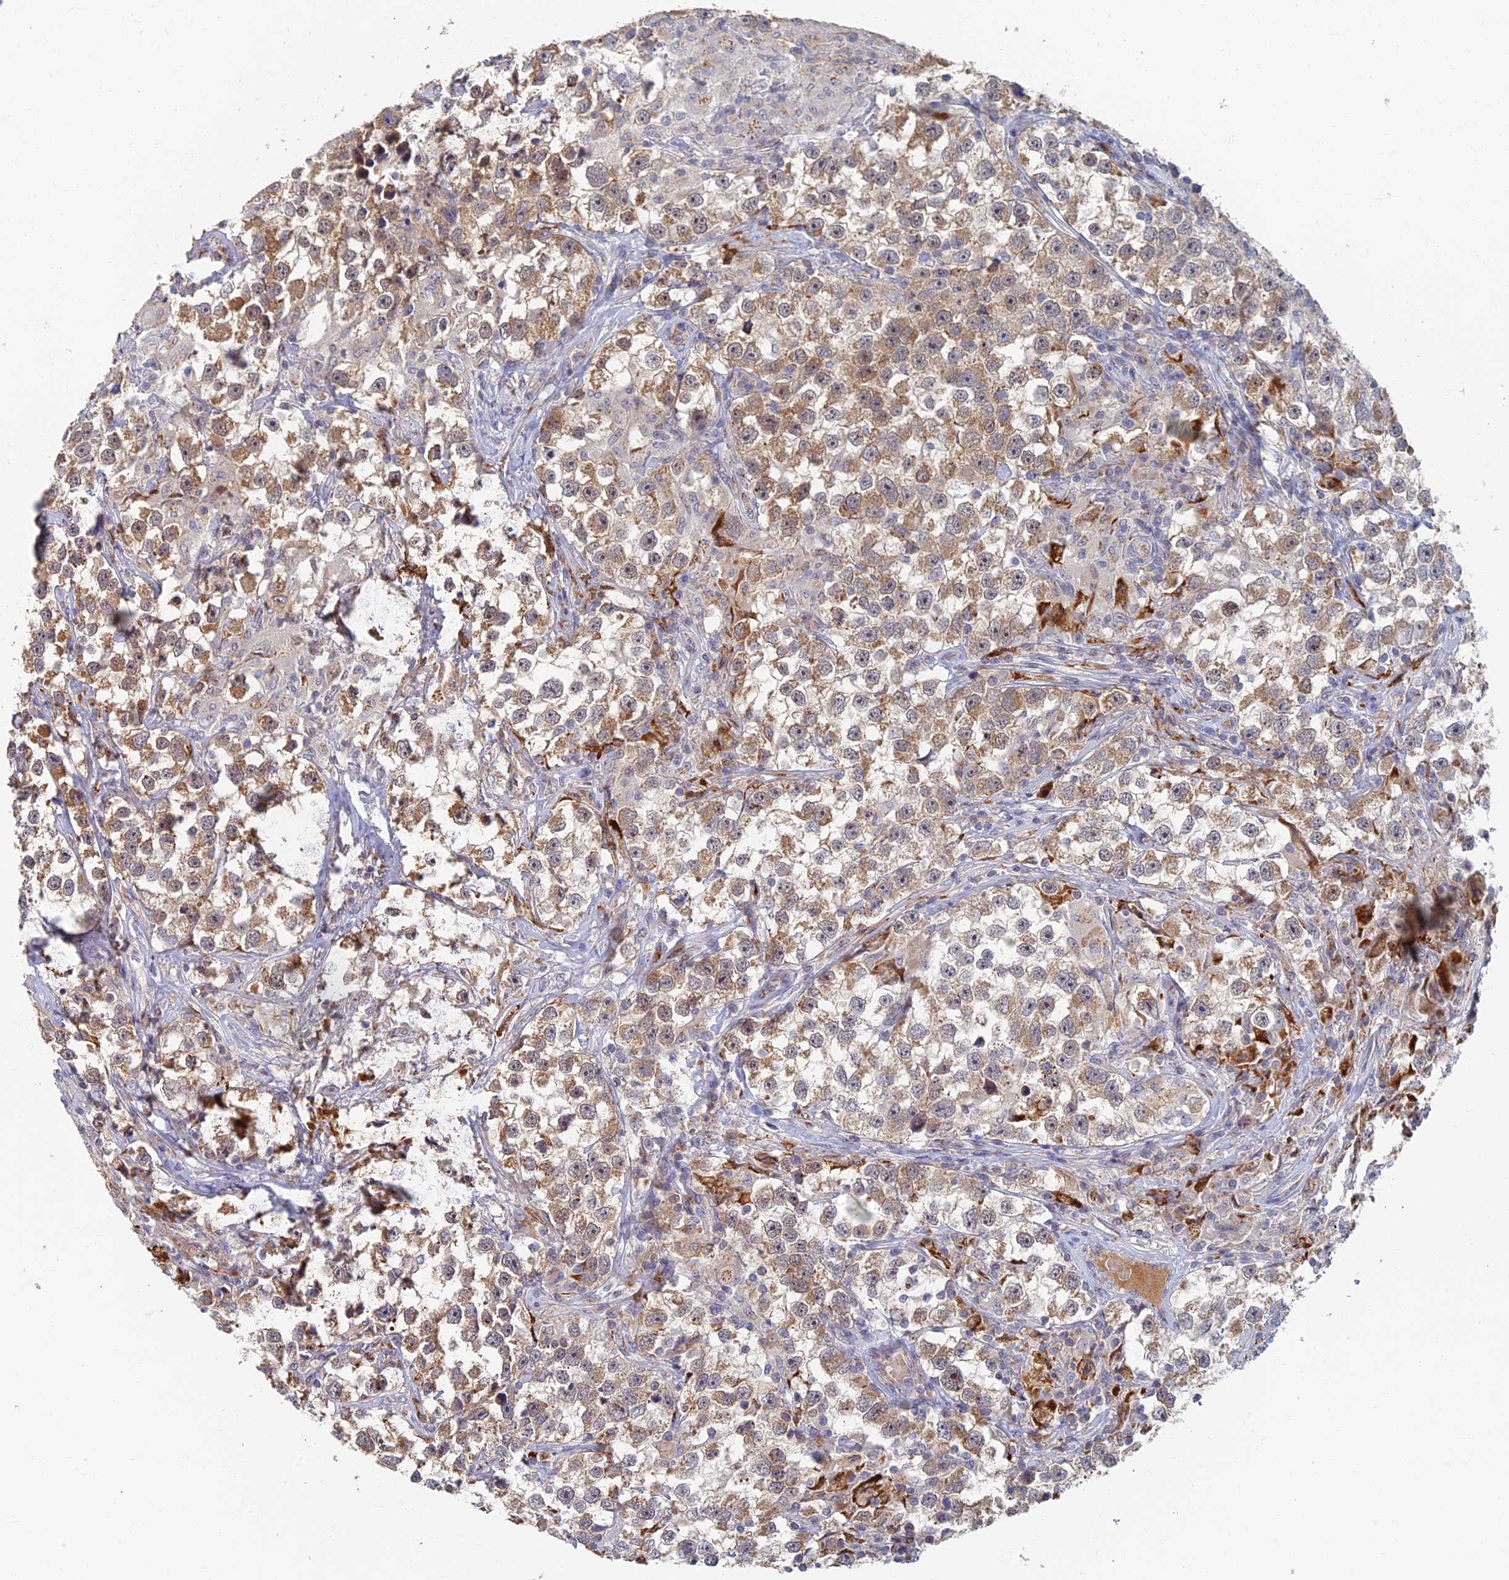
{"staining": {"intensity": "weak", "quantity": "25%-75%", "location": "cytoplasmic/membranous"}, "tissue": "testis cancer", "cell_type": "Tumor cells", "image_type": "cancer", "snomed": [{"axis": "morphology", "description": "Seminoma, NOS"}, {"axis": "topography", "description": "Testis"}], "caption": "The photomicrograph exhibits a brown stain indicating the presence of a protein in the cytoplasmic/membranous of tumor cells in seminoma (testis). The staining was performed using DAB, with brown indicating positive protein expression. Nuclei are stained blue with hematoxylin.", "gene": "GPATCH1", "patient": {"sex": "male", "age": 46}}